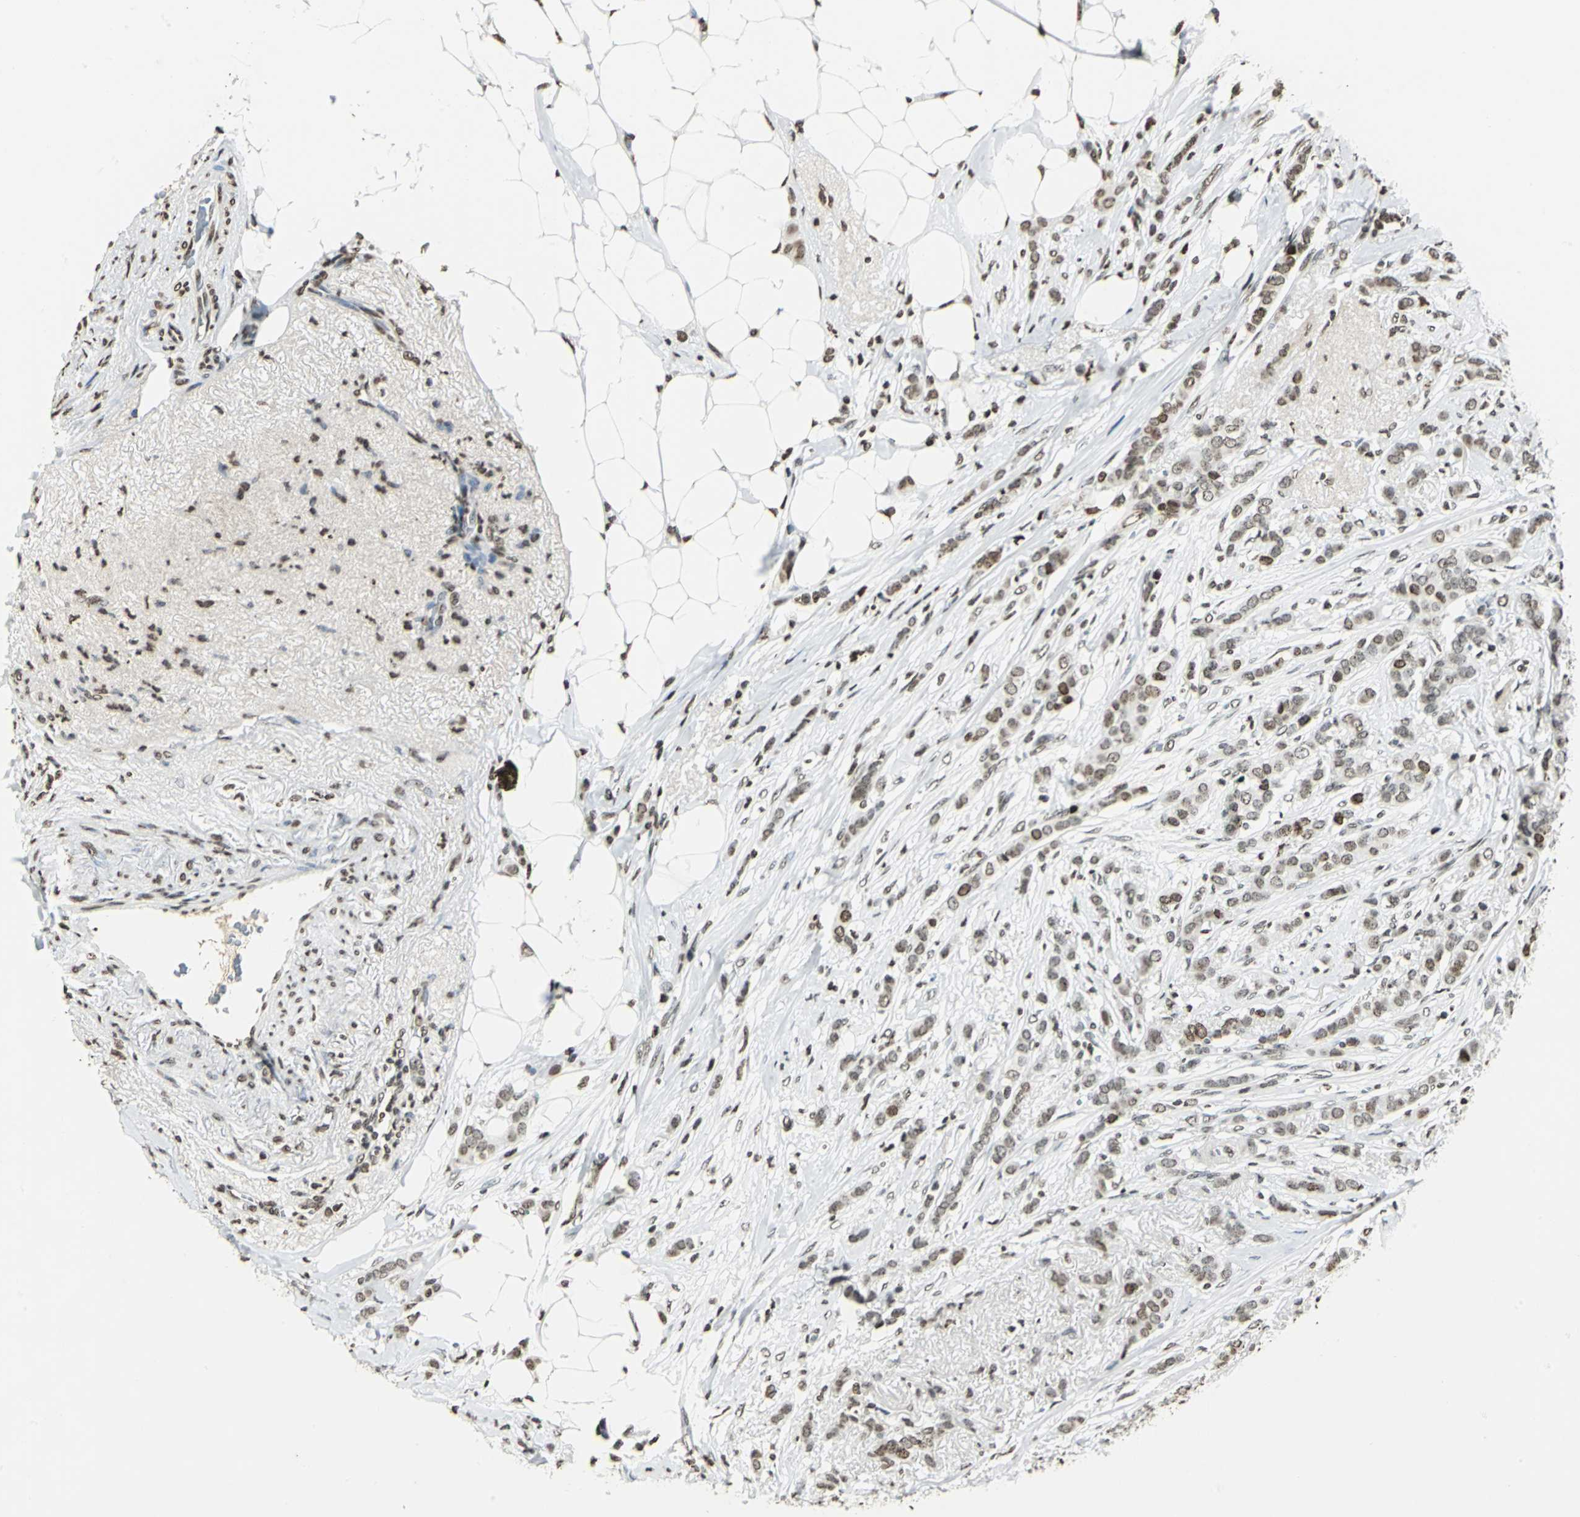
{"staining": {"intensity": "weak", "quantity": ">75%", "location": "nuclear"}, "tissue": "breast cancer", "cell_type": "Tumor cells", "image_type": "cancer", "snomed": [{"axis": "morphology", "description": "Lobular carcinoma"}, {"axis": "topography", "description": "Breast"}], "caption": "About >75% of tumor cells in breast cancer (lobular carcinoma) display weak nuclear protein positivity as visualized by brown immunohistochemical staining.", "gene": "MCM4", "patient": {"sex": "female", "age": 55}}